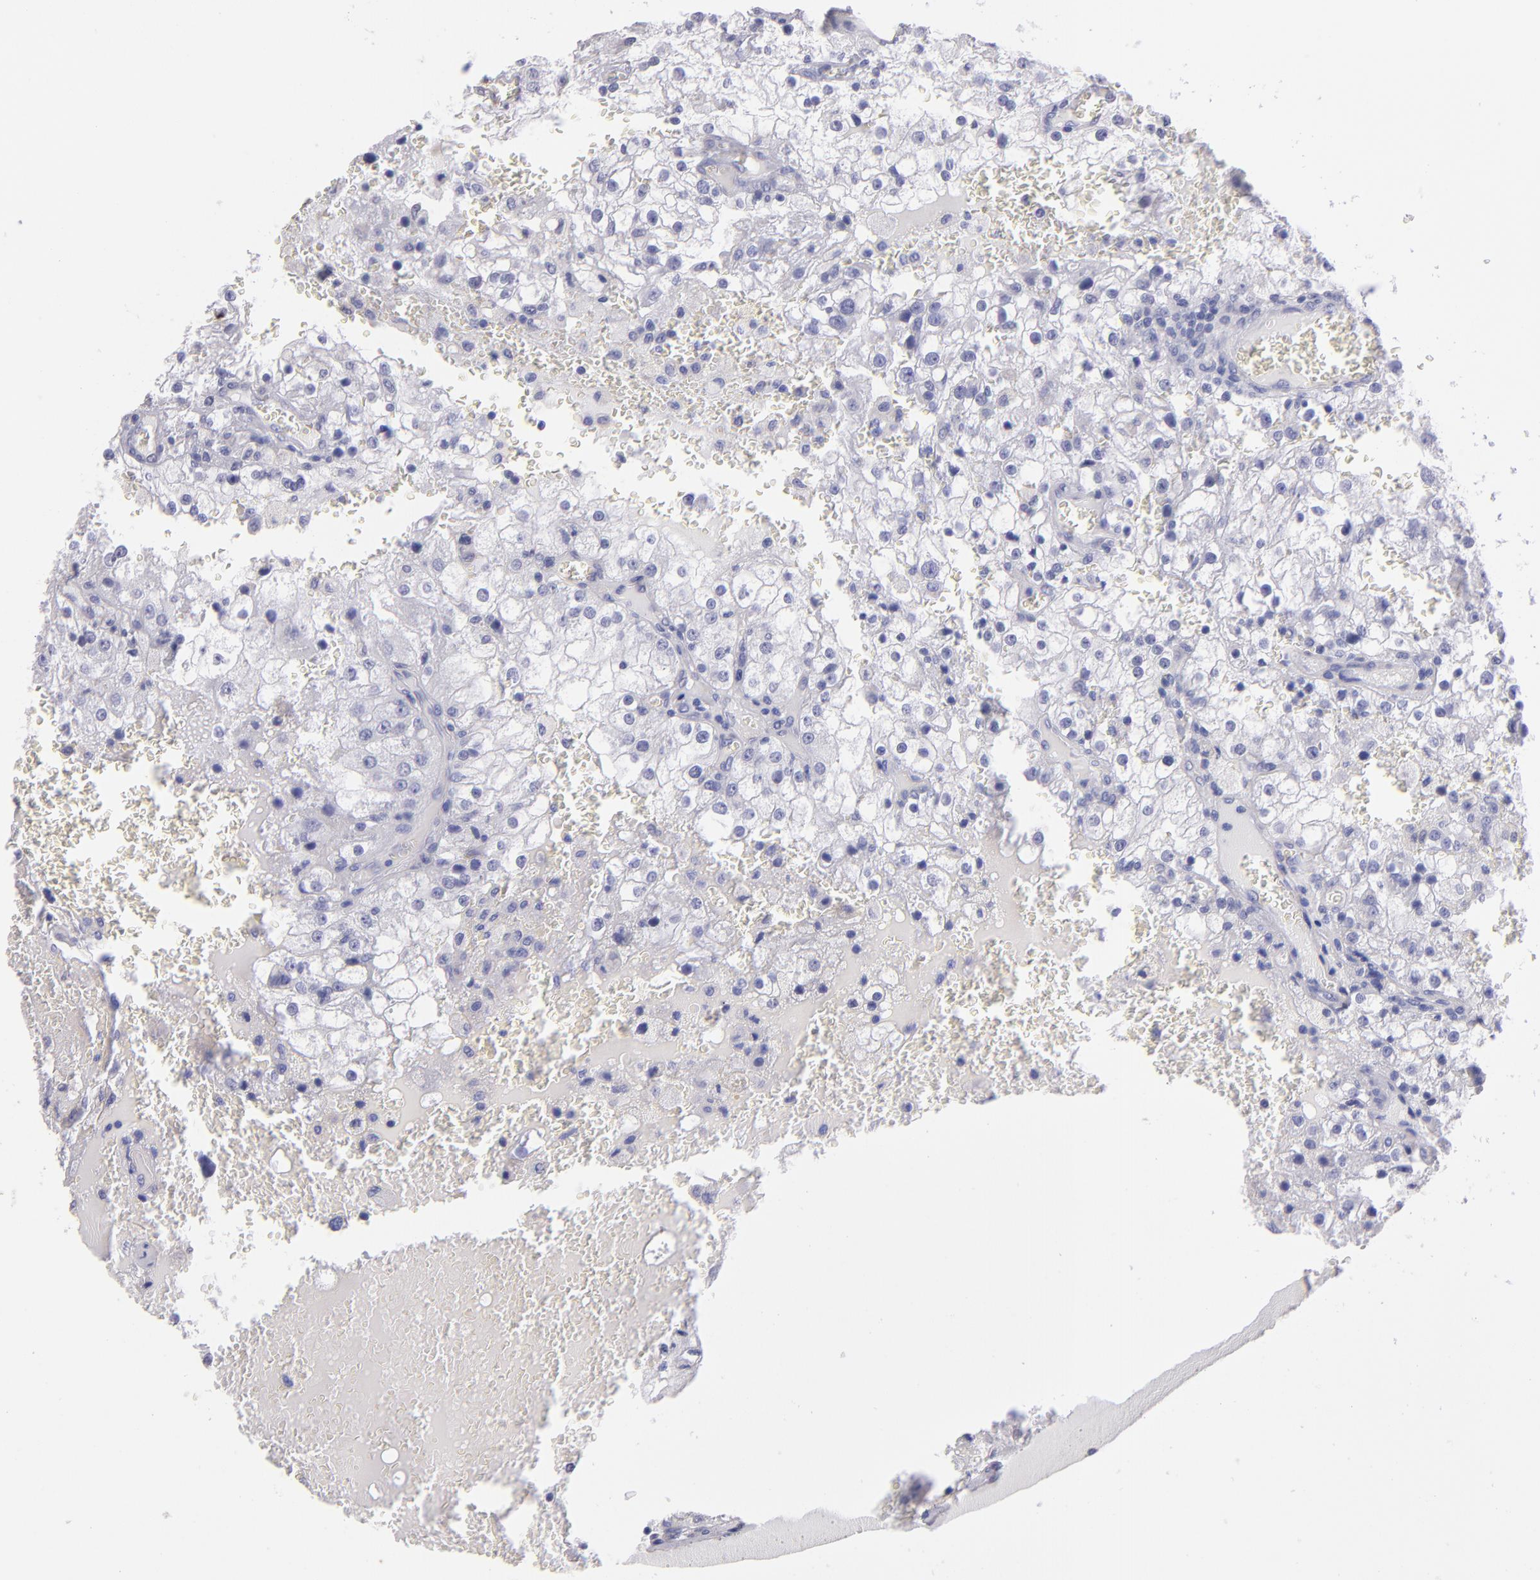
{"staining": {"intensity": "negative", "quantity": "none", "location": "none"}, "tissue": "renal cancer", "cell_type": "Tumor cells", "image_type": "cancer", "snomed": [{"axis": "morphology", "description": "Adenocarcinoma, NOS"}, {"axis": "topography", "description": "Kidney"}], "caption": "Tumor cells show no significant positivity in renal adenocarcinoma.", "gene": "TG", "patient": {"sex": "female", "age": 74}}